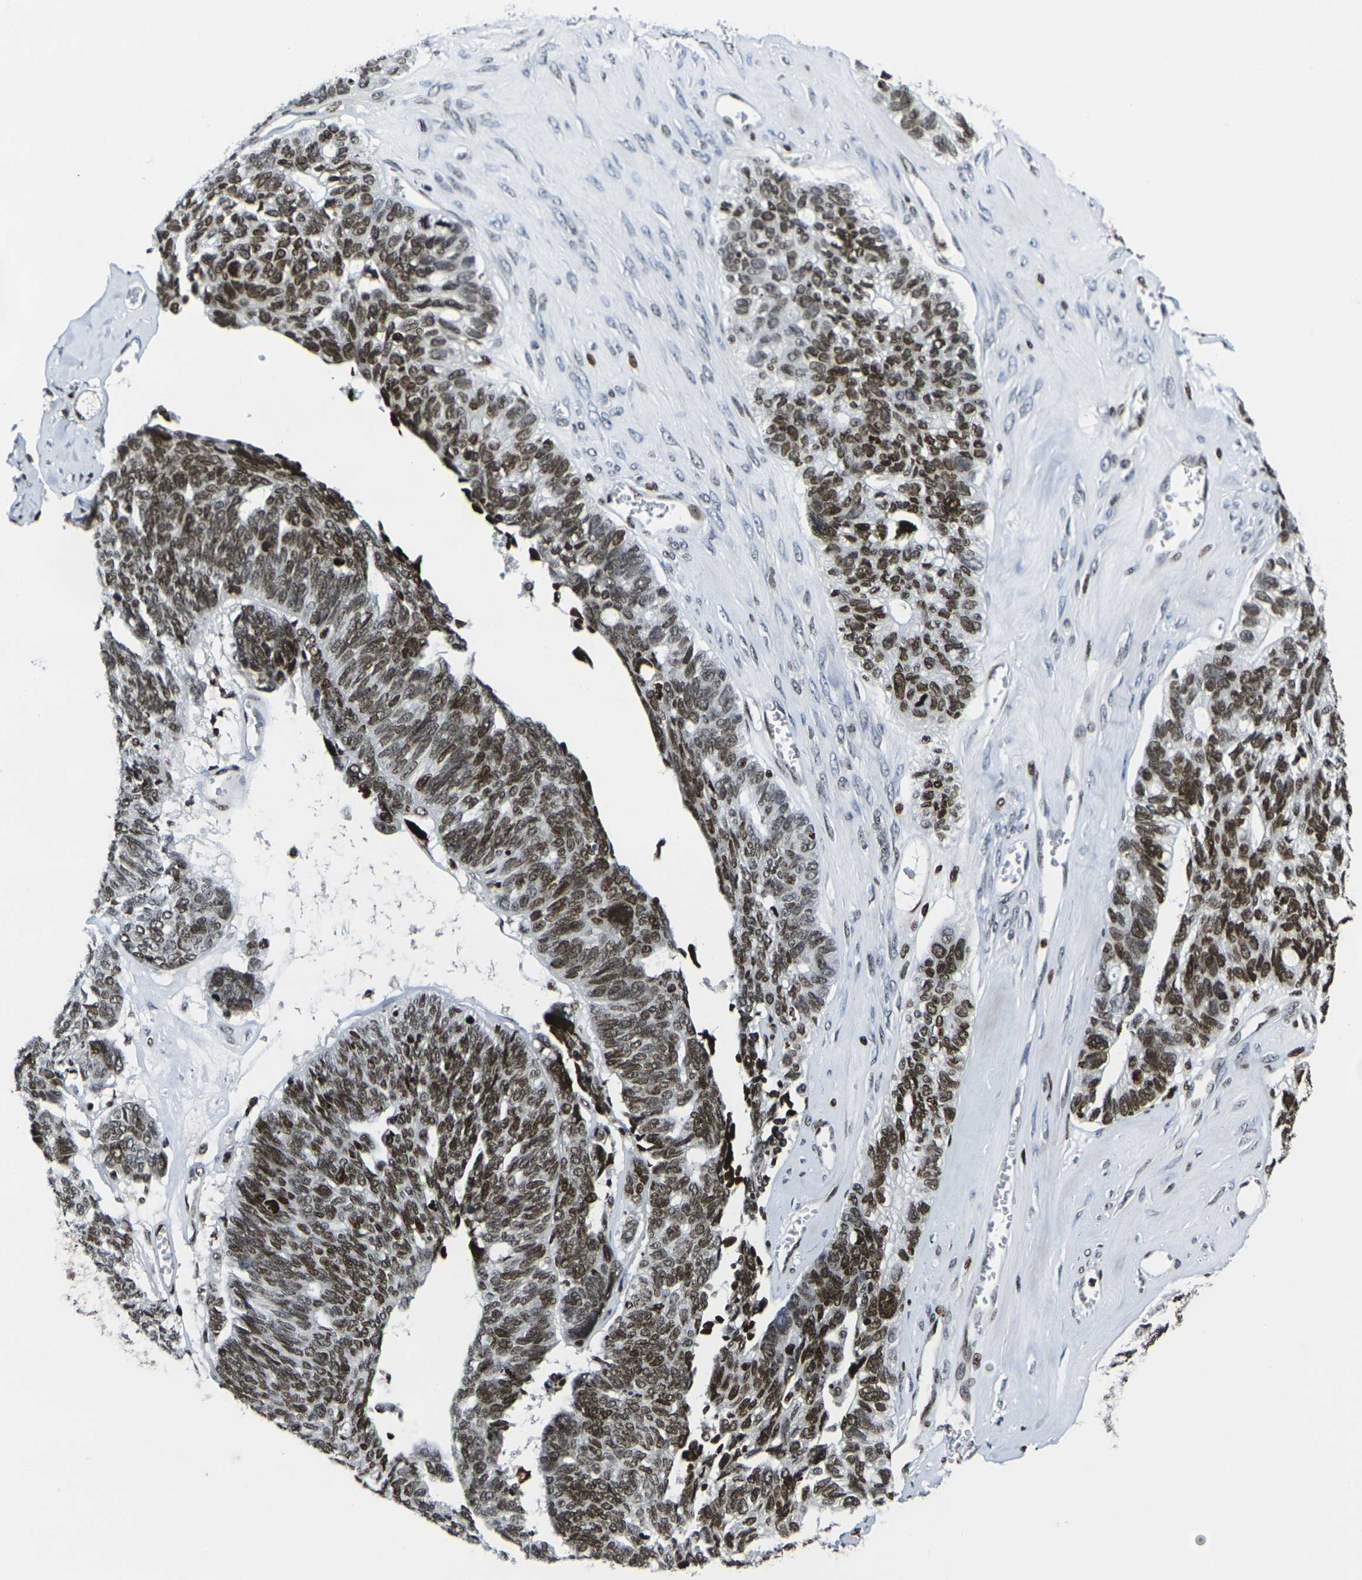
{"staining": {"intensity": "strong", "quantity": "25%-75%", "location": "nuclear"}, "tissue": "ovarian cancer", "cell_type": "Tumor cells", "image_type": "cancer", "snomed": [{"axis": "morphology", "description": "Cystadenocarcinoma, serous, NOS"}, {"axis": "topography", "description": "Ovary"}], "caption": "Immunohistochemical staining of human ovarian serous cystadenocarcinoma reveals high levels of strong nuclear protein staining in approximately 25%-75% of tumor cells.", "gene": "H1-10", "patient": {"sex": "female", "age": 79}}